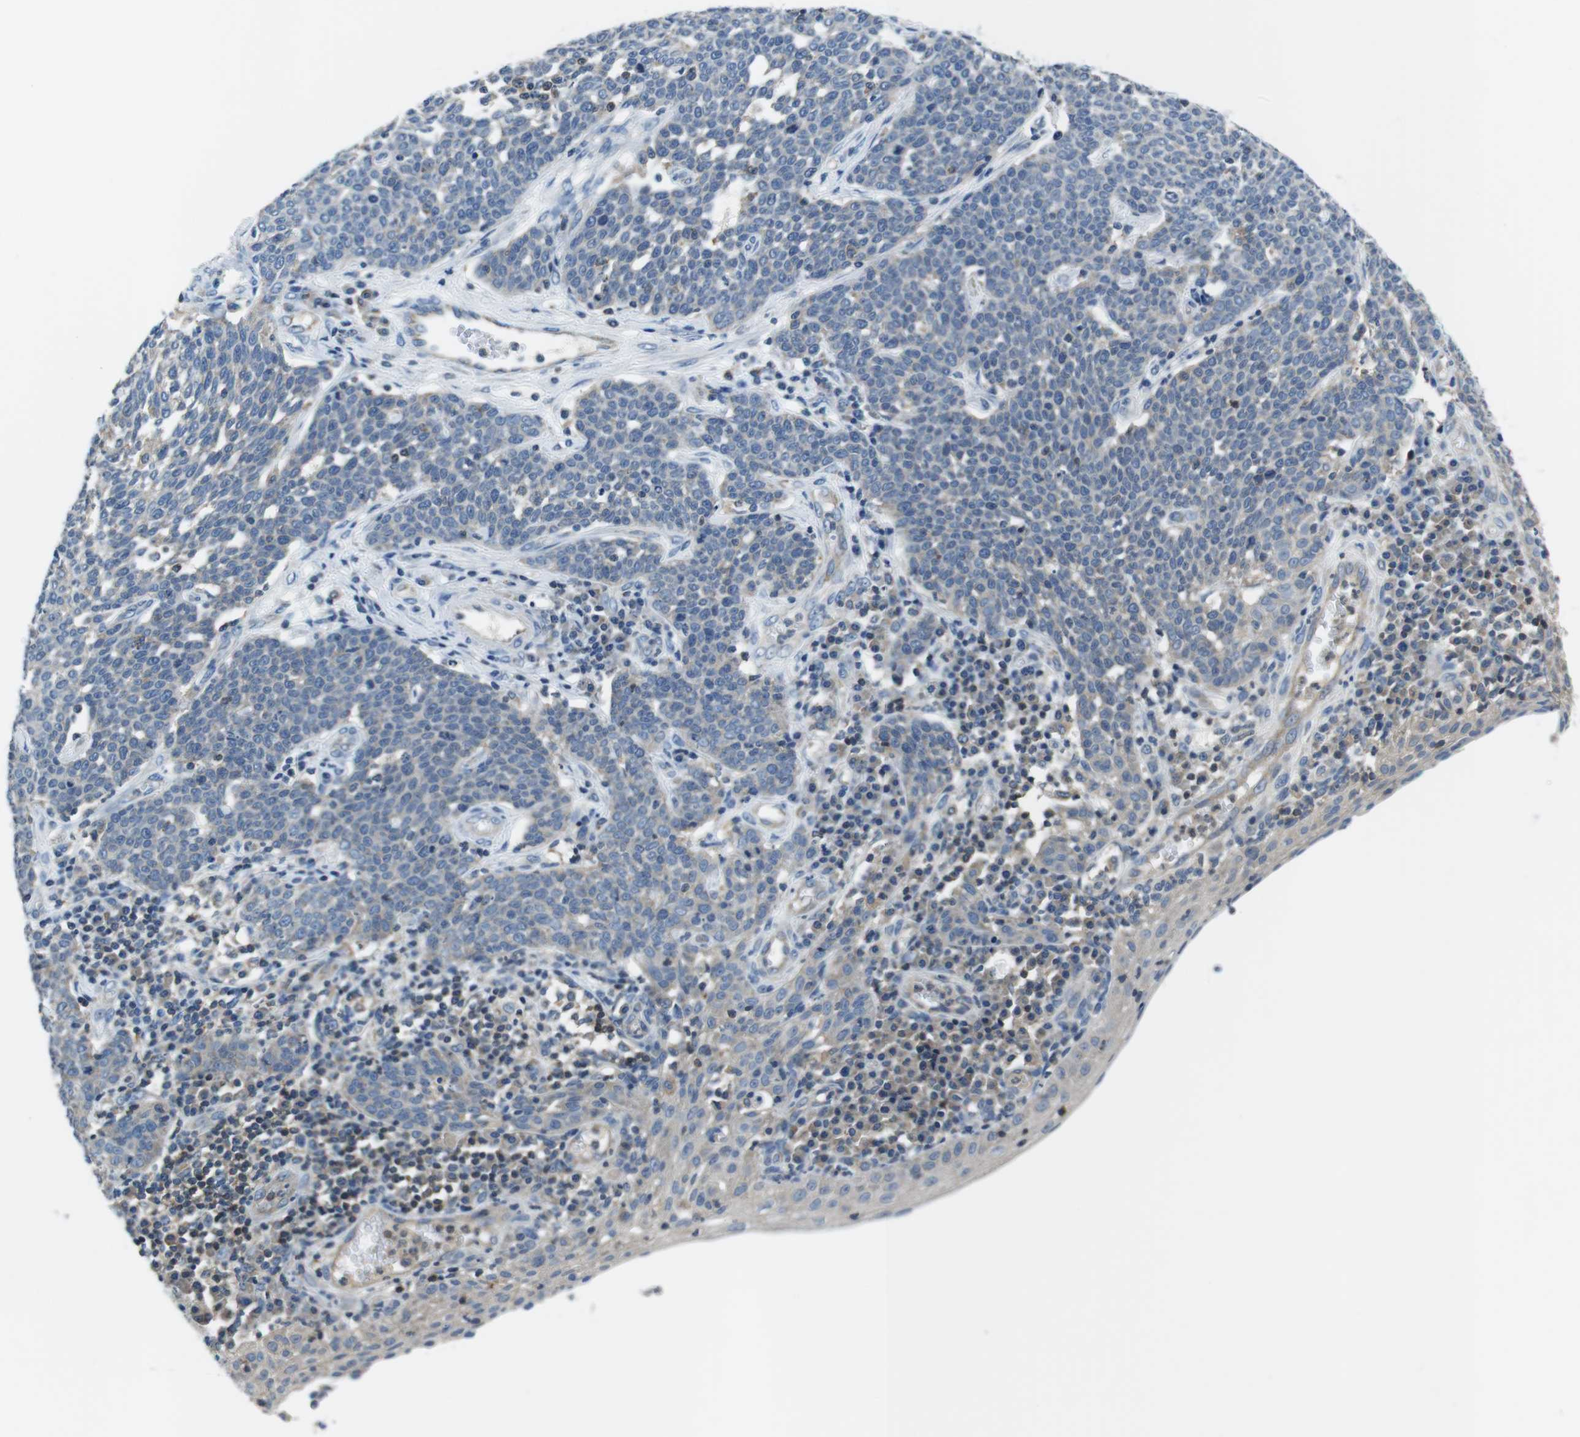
{"staining": {"intensity": "negative", "quantity": "none", "location": "none"}, "tissue": "cervical cancer", "cell_type": "Tumor cells", "image_type": "cancer", "snomed": [{"axis": "morphology", "description": "Squamous cell carcinoma, NOS"}, {"axis": "topography", "description": "Cervix"}], "caption": "Tumor cells show no significant expression in squamous cell carcinoma (cervical). Brightfield microscopy of immunohistochemistry (IHC) stained with DAB (3,3'-diaminobenzidine) (brown) and hematoxylin (blue), captured at high magnification.", "gene": "PIK3CD", "patient": {"sex": "female", "age": 34}}